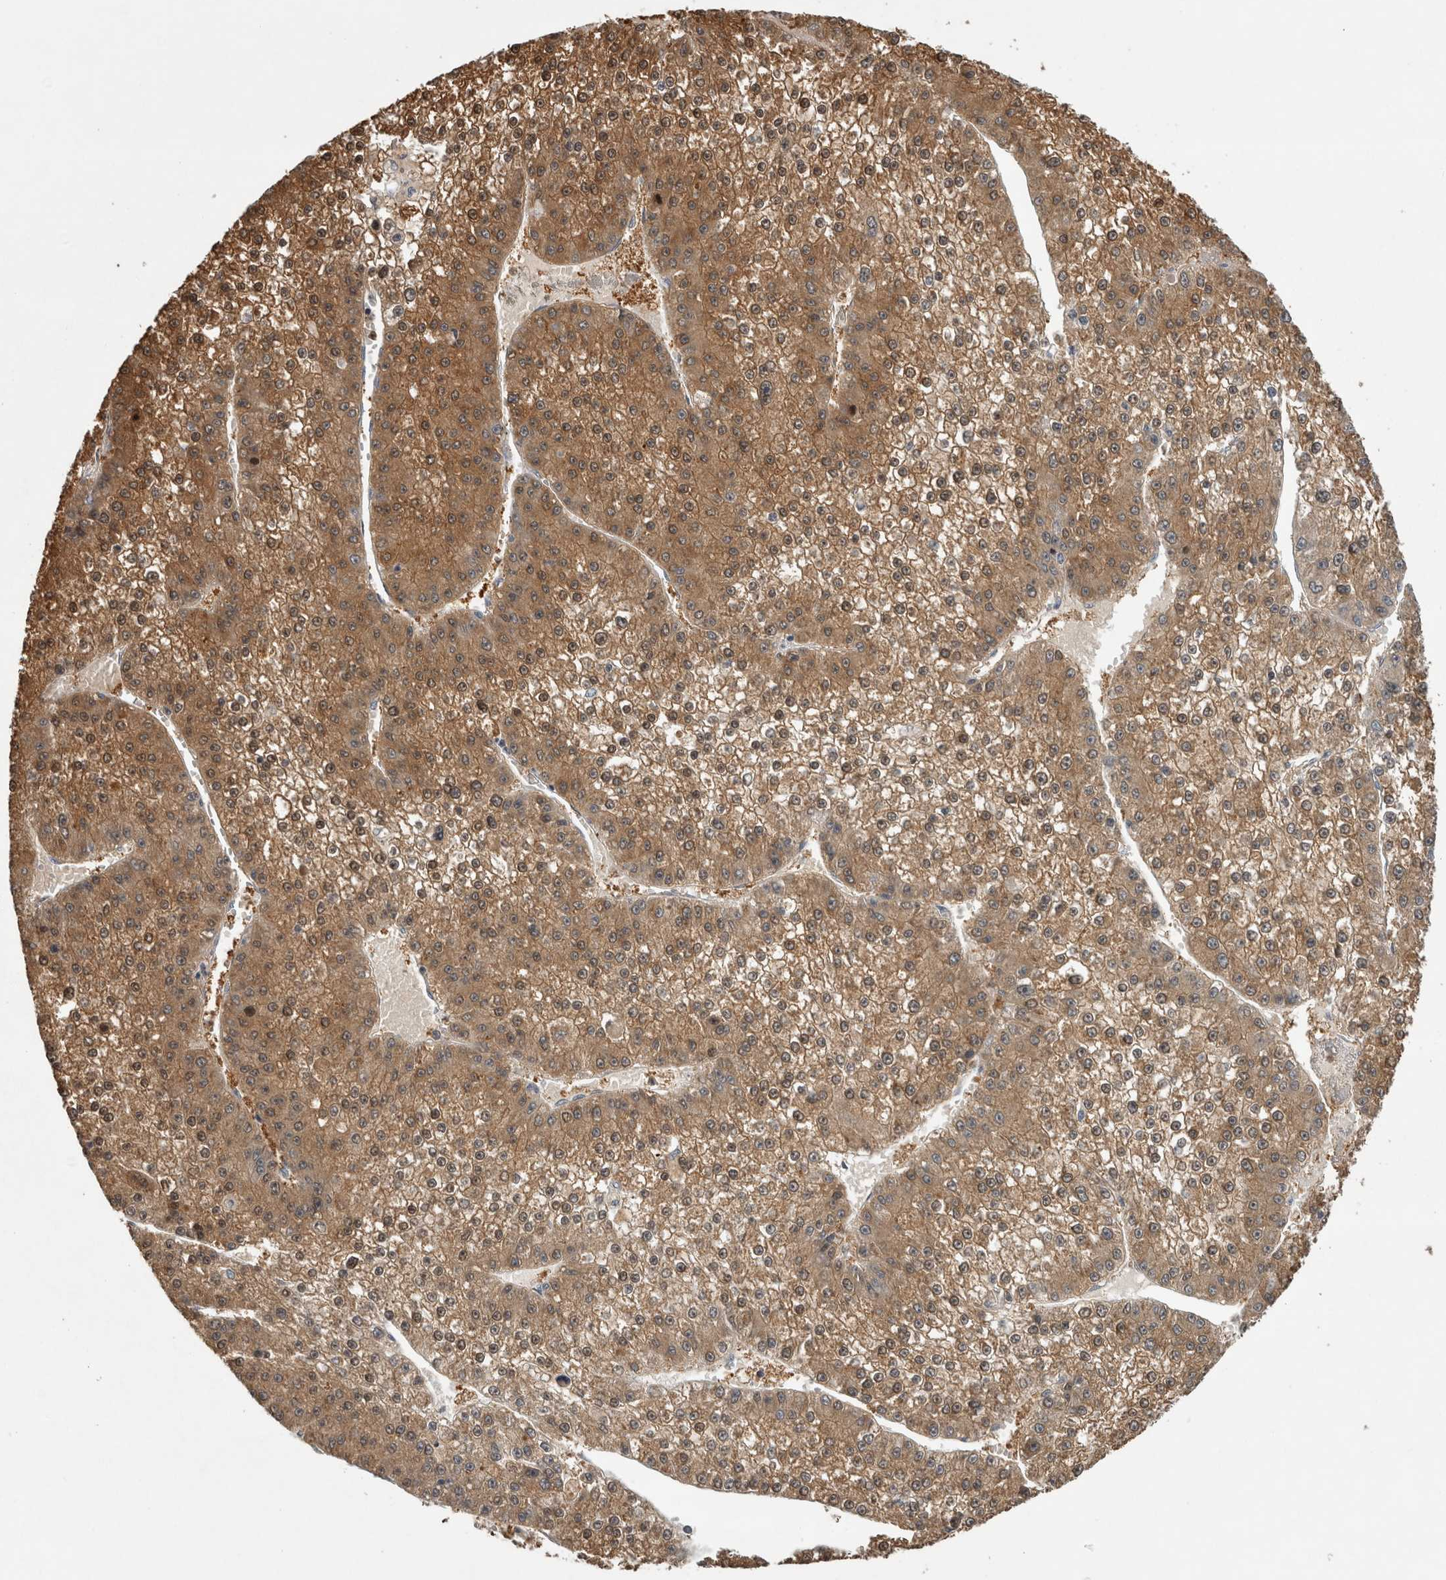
{"staining": {"intensity": "moderate", "quantity": ">75%", "location": "cytoplasmic/membranous"}, "tissue": "liver cancer", "cell_type": "Tumor cells", "image_type": "cancer", "snomed": [{"axis": "morphology", "description": "Carcinoma, Hepatocellular, NOS"}, {"axis": "topography", "description": "Liver"}], "caption": "Protein staining of liver cancer (hepatocellular carcinoma) tissue reveals moderate cytoplasmic/membranous expression in approximately >75% of tumor cells. Nuclei are stained in blue.", "gene": "TRMT61B", "patient": {"sex": "female", "age": 73}}